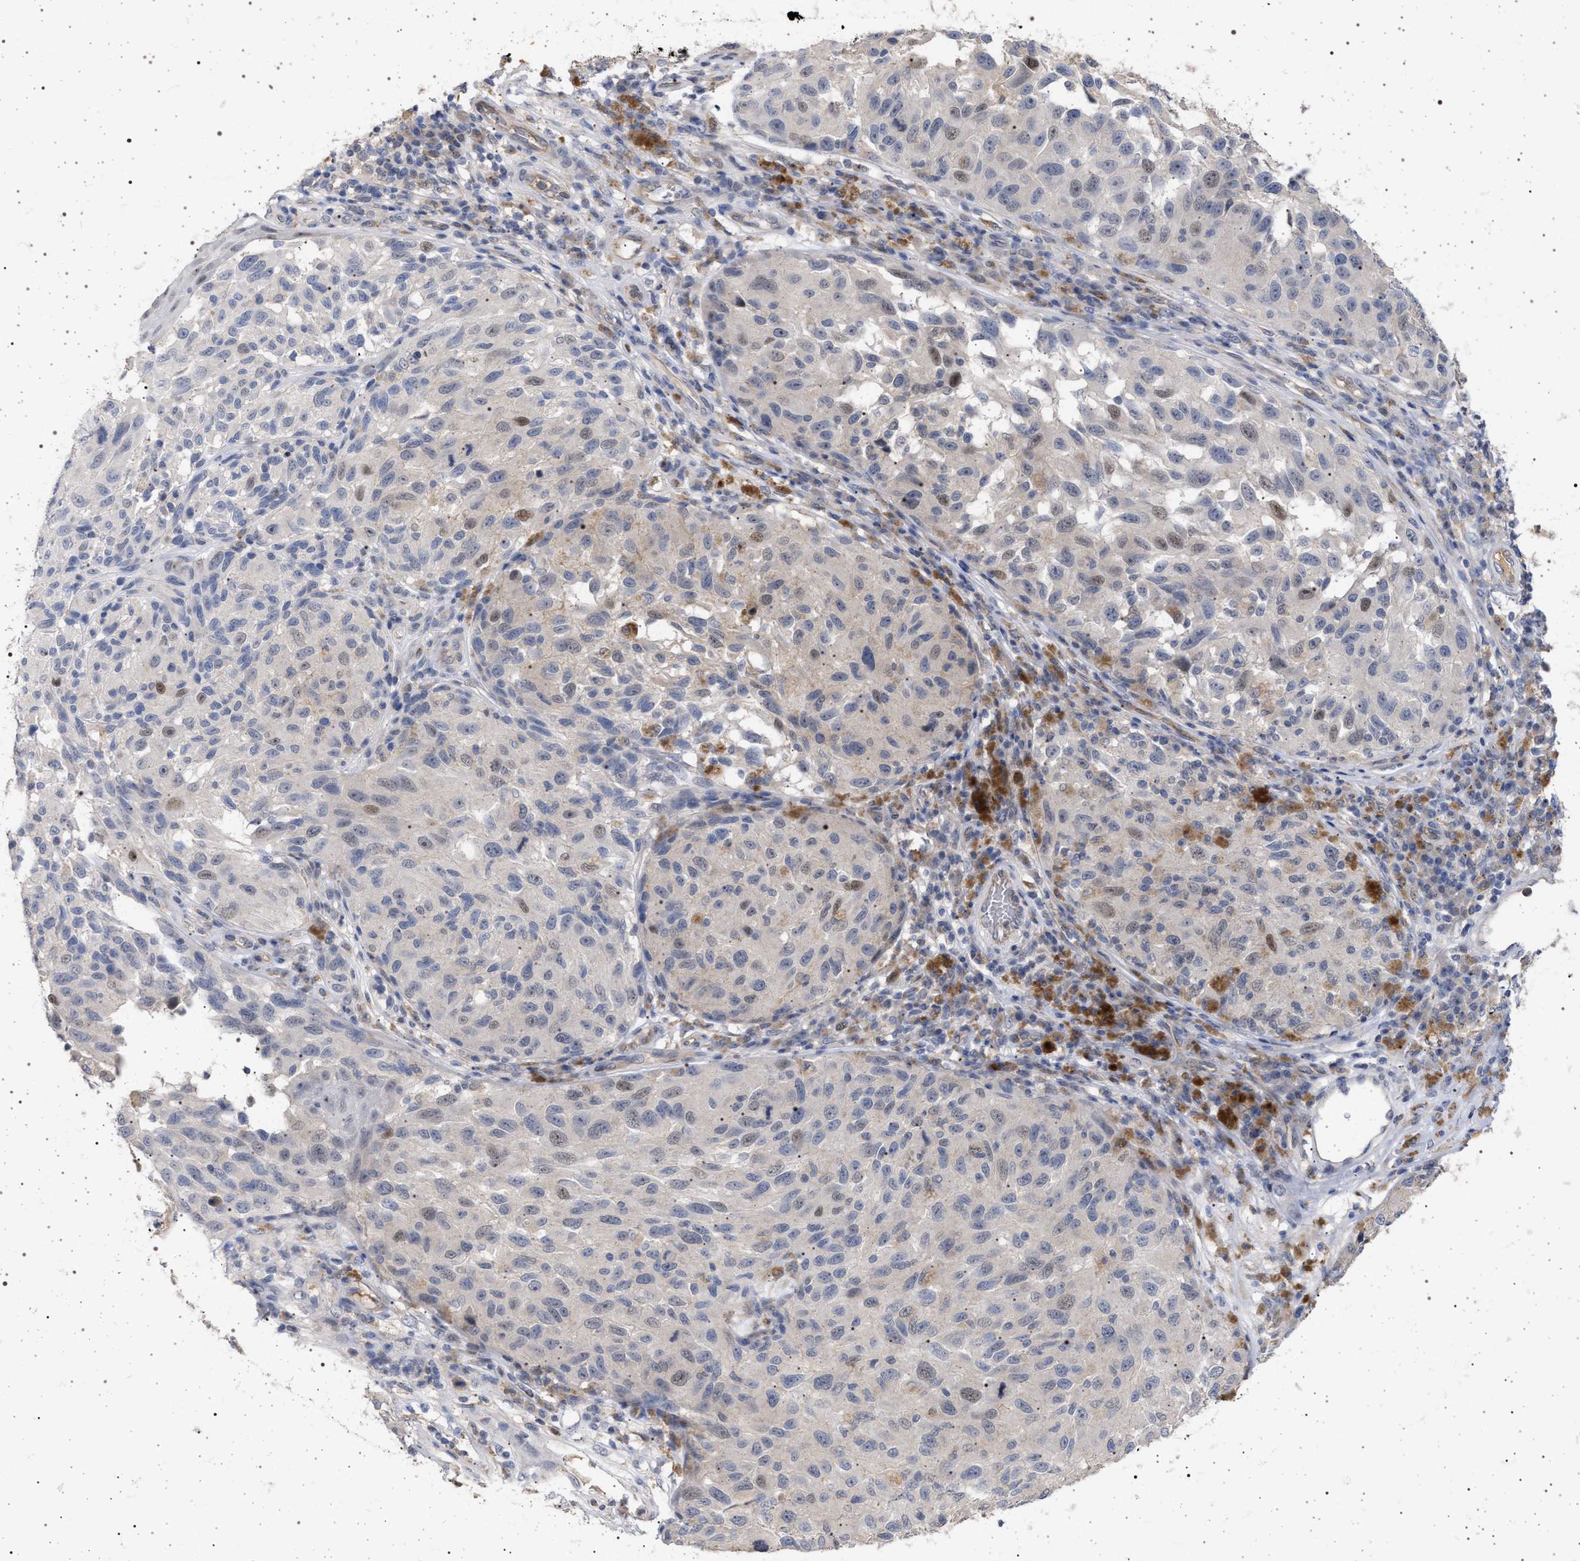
{"staining": {"intensity": "weak", "quantity": "<25%", "location": "nuclear"}, "tissue": "melanoma", "cell_type": "Tumor cells", "image_type": "cancer", "snomed": [{"axis": "morphology", "description": "Malignant melanoma, NOS"}, {"axis": "topography", "description": "Skin"}], "caption": "The immunohistochemistry (IHC) photomicrograph has no significant expression in tumor cells of malignant melanoma tissue.", "gene": "RBM48", "patient": {"sex": "female", "age": 73}}